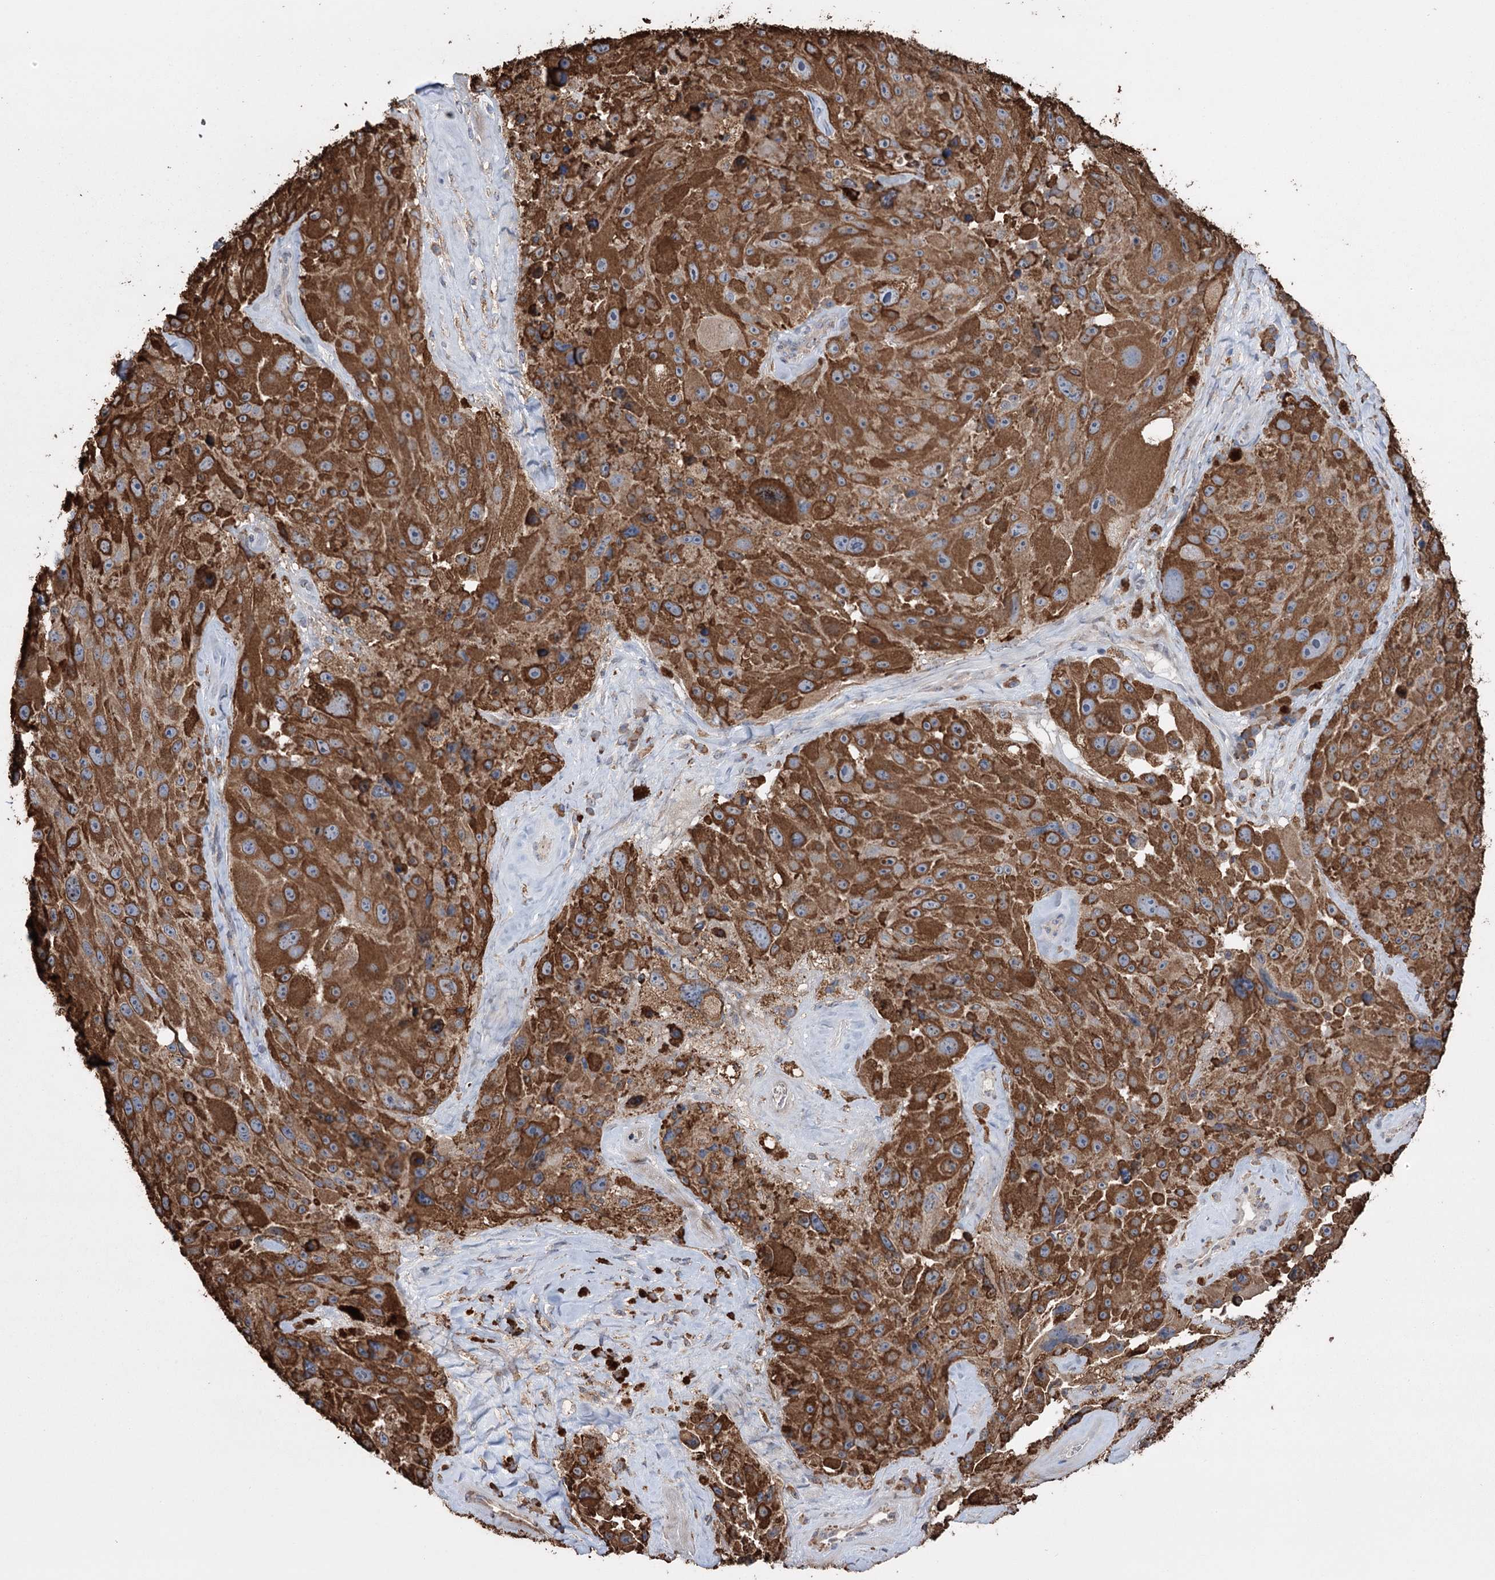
{"staining": {"intensity": "strong", "quantity": ">75%", "location": "cytoplasmic/membranous"}, "tissue": "melanoma", "cell_type": "Tumor cells", "image_type": "cancer", "snomed": [{"axis": "morphology", "description": "Malignant melanoma, Metastatic site"}, {"axis": "topography", "description": "Lymph node"}], "caption": "Protein staining exhibits strong cytoplasmic/membranous positivity in about >75% of tumor cells in melanoma. The staining is performed using DAB brown chromogen to label protein expression. The nuclei are counter-stained blue using hematoxylin.", "gene": "TRIM71", "patient": {"sex": "male", "age": 62}}